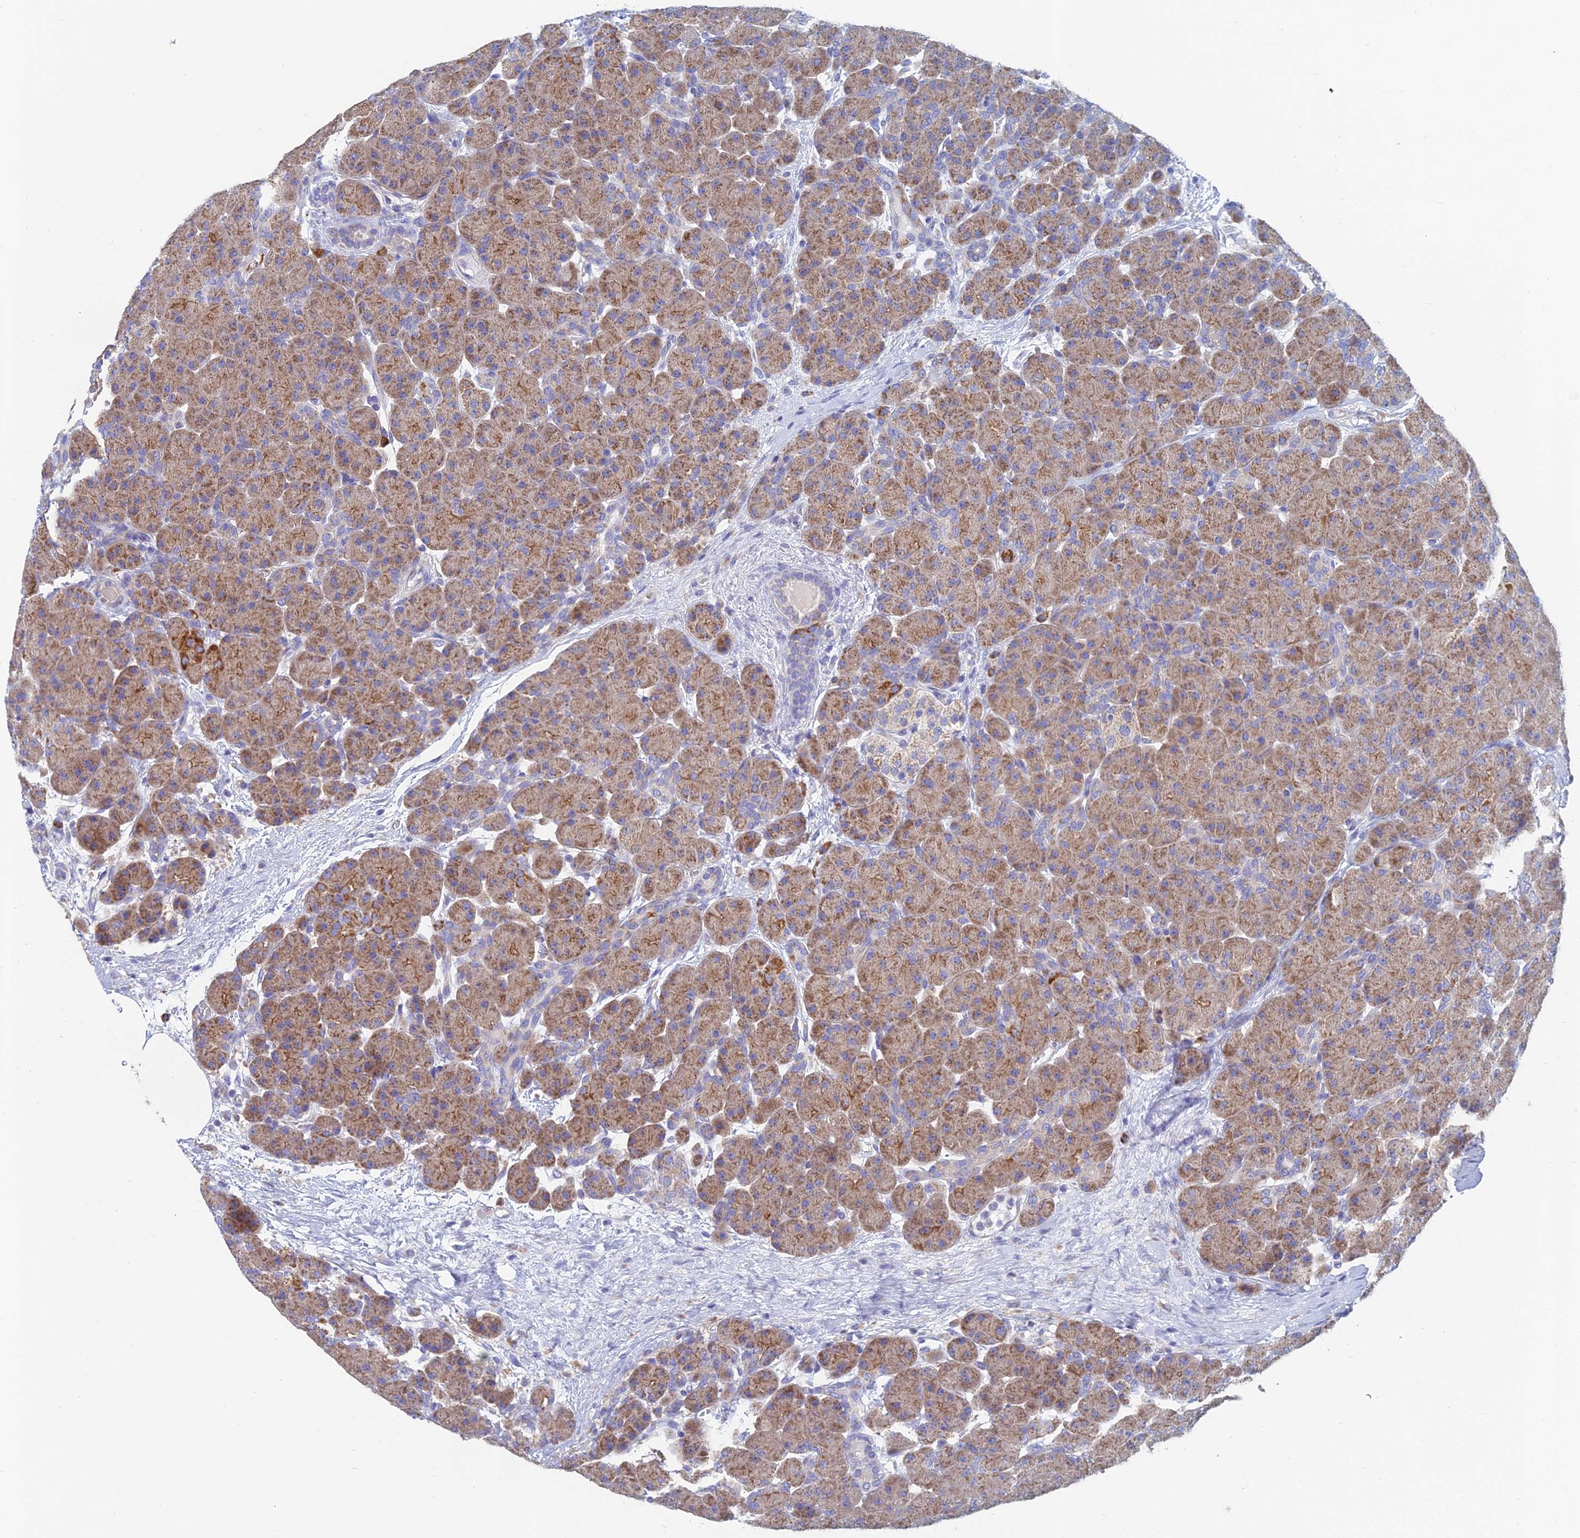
{"staining": {"intensity": "moderate", "quantity": ">75%", "location": "cytoplasmic/membranous"}, "tissue": "pancreas", "cell_type": "Exocrine glandular cells", "image_type": "normal", "snomed": [{"axis": "morphology", "description": "Normal tissue, NOS"}, {"axis": "topography", "description": "Pancreas"}], "caption": "Moderate cytoplasmic/membranous expression is appreciated in approximately >75% of exocrine glandular cells in unremarkable pancreas. (DAB IHC, brown staining for protein, blue staining for nuclei).", "gene": "CRACR2B", "patient": {"sex": "male", "age": 66}}